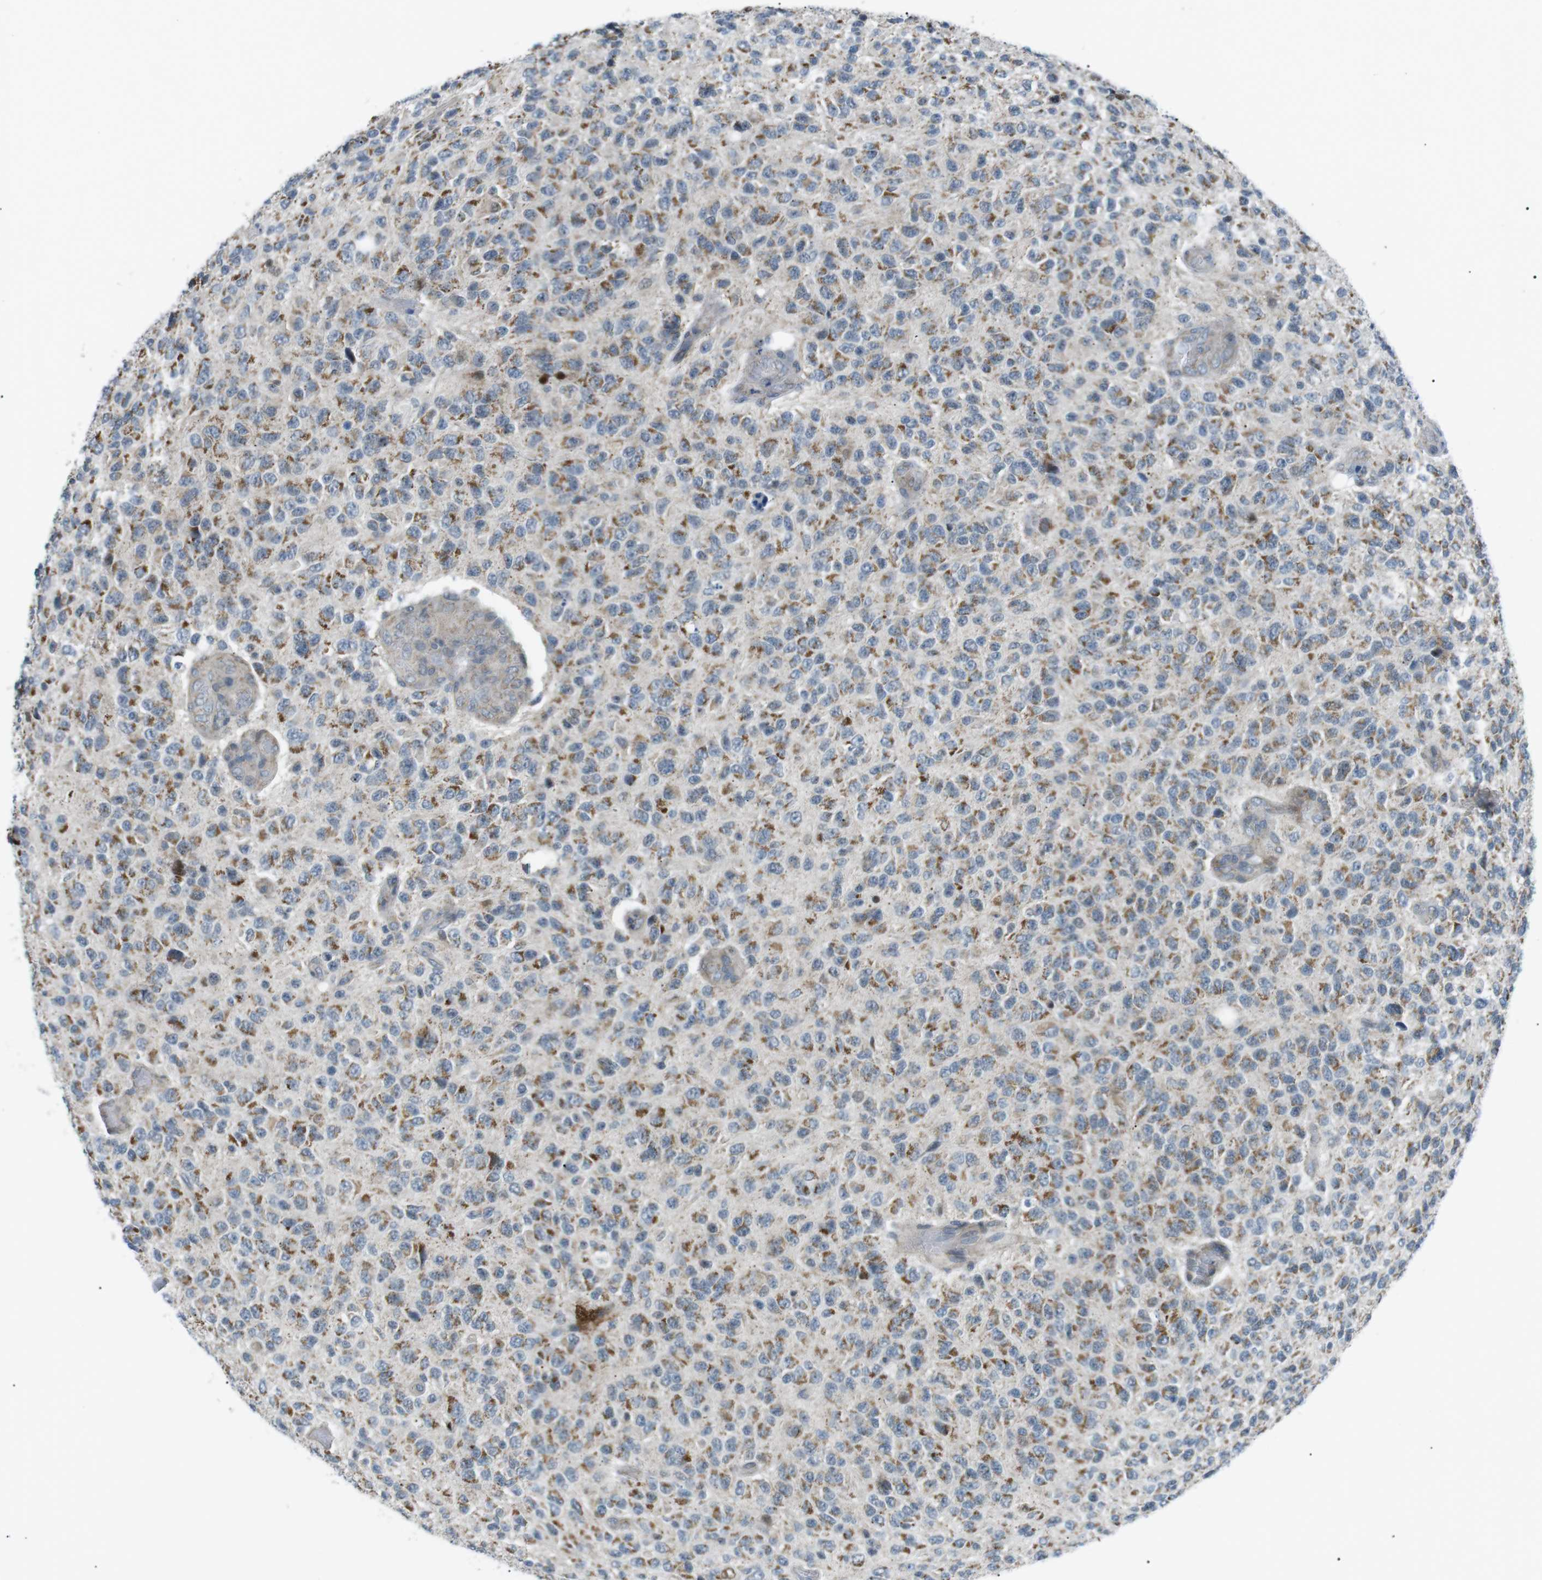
{"staining": {"intensity": "moderate", "quantity": ">75%", "location": "cytoplasmic/membranous"}, "tissue": "glioma", "cell_type": "Tumor cells", "image_type": "cancer", "snomed": [{"axis": "morphology", "description": "Glioma, malignant, High grade"}, {"axis": "topography", "description": "pancreas cauda"}], "caption": "A photomicrograph showing moderate cytoplasmic/membranous positivity in approximately >75% of tumor cells in malignant glioma (high-grade), as visualized by brown immunohistochemical staining.", "gene": "ARID5B", "patient": {"sex": "male", "age": 60}}